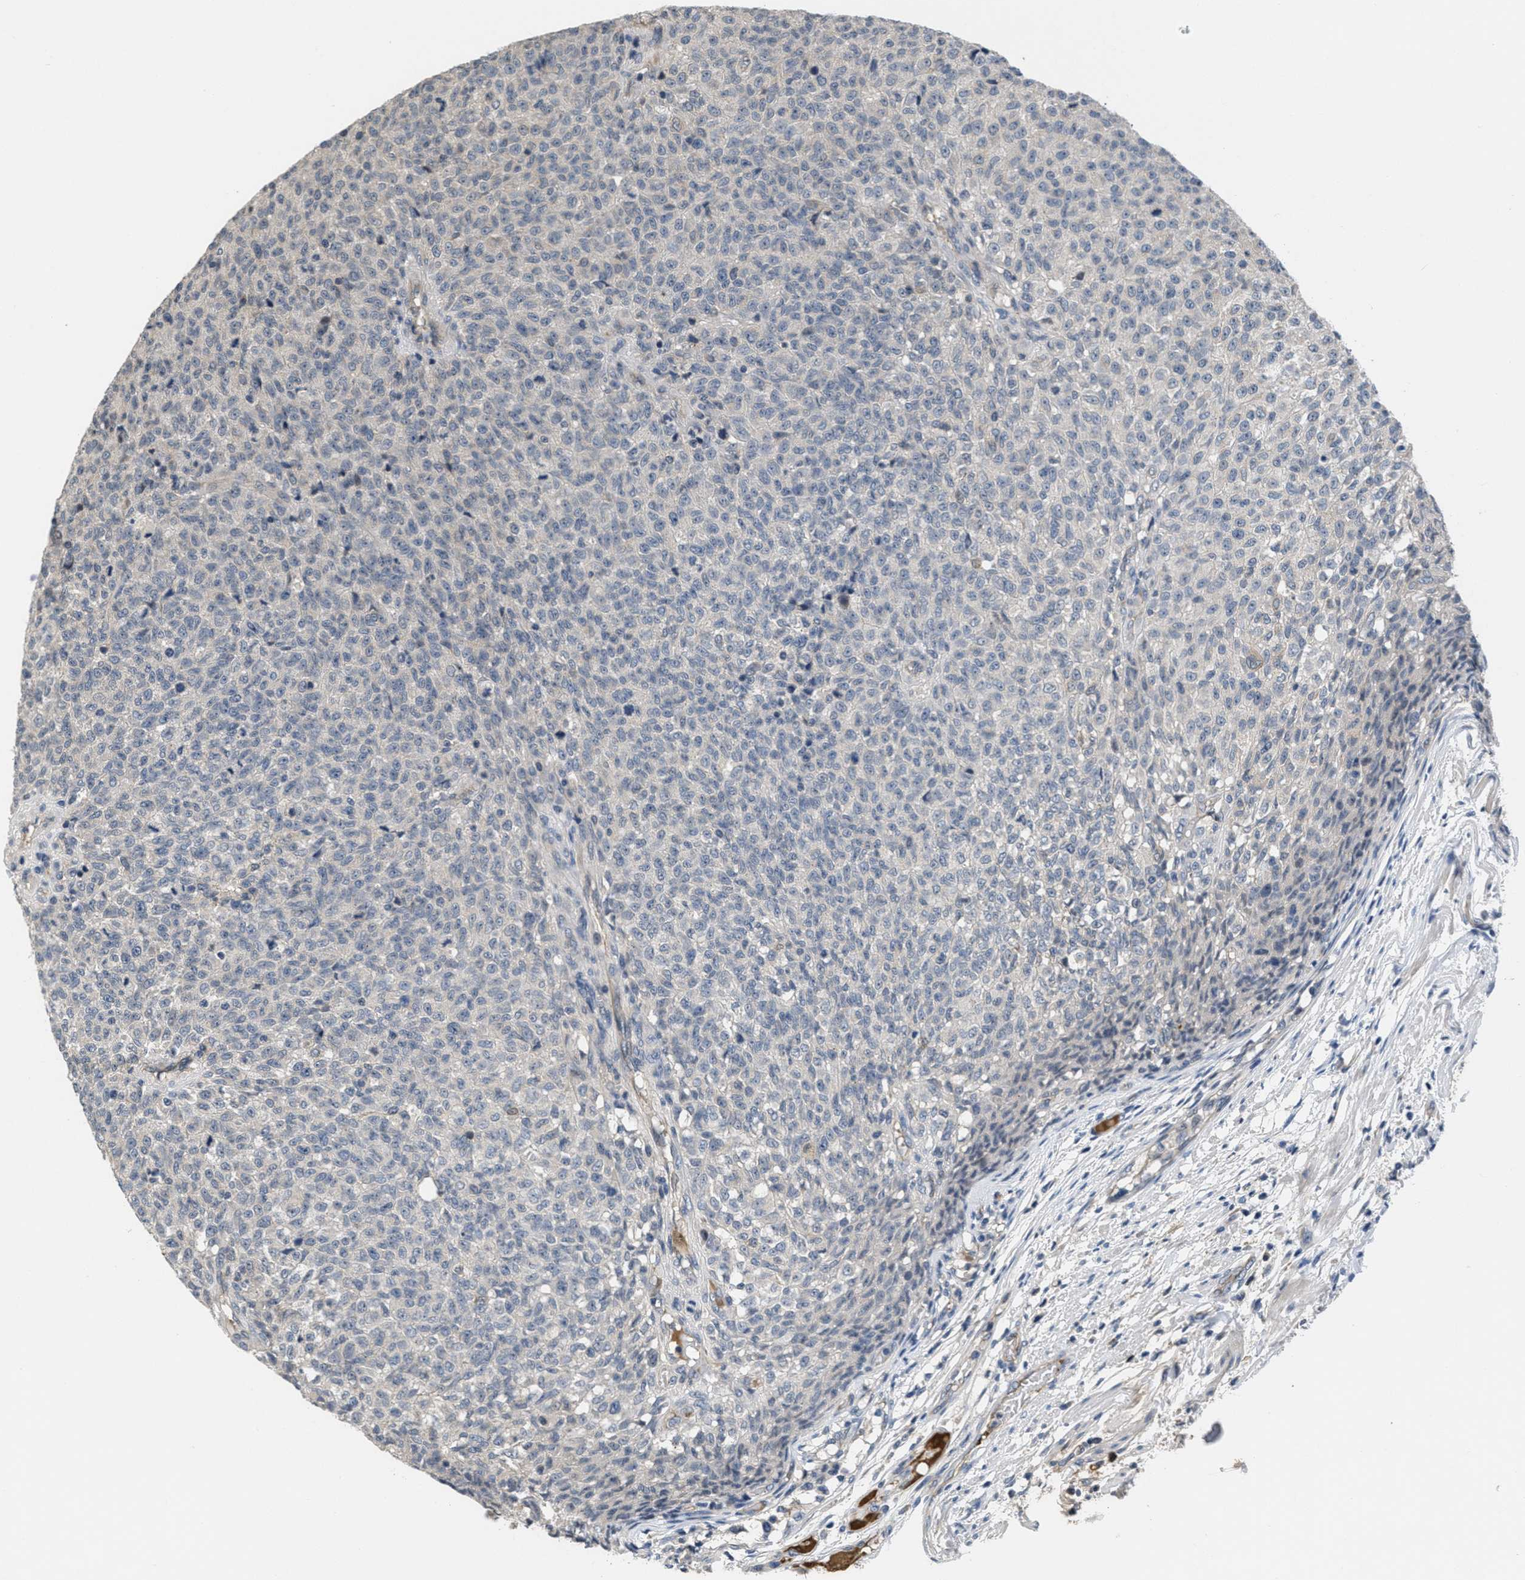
{"staining": {"intensity": "negative", "quantity": "none", "location": "none"}, "tissue": "testis cancer", "cell_type": "Tumor cells", "image_type": "cancer", "snomed": [{"axis": "morphology", "description": "Seminoma, NOS"}, {"axis": "topography", "description": "Testis"}], "caption": "IHC histopathology image of human testis seminoma stained for a protein (brown), which reveals no positivity in tumor cells. (DAB immunohistochemistry (IHC) visualized using brightfield microscopy, high magnification).", "gene": "ANGPT1", "patient": {"sex": "male", "age": 59}}